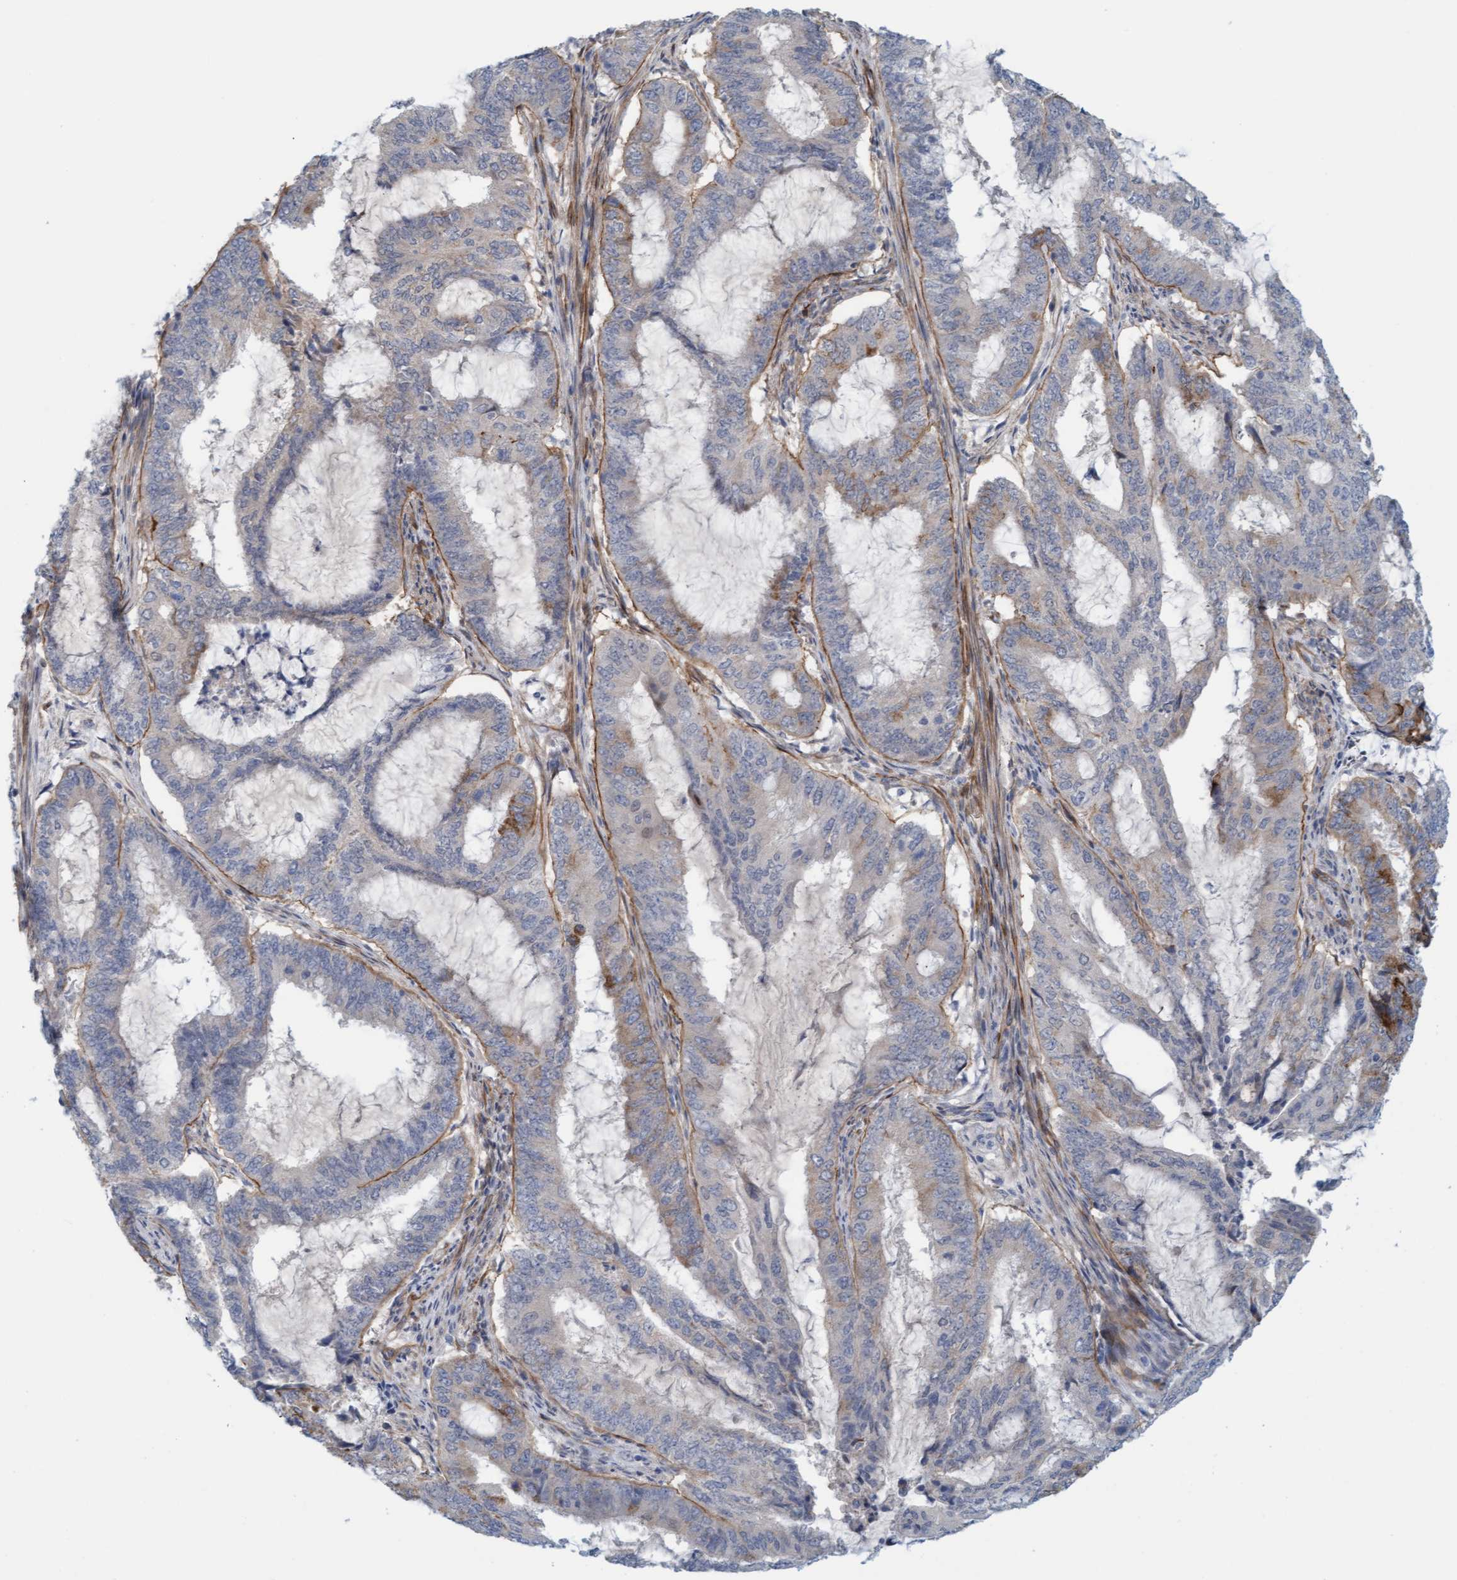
{"staining": {"intensity": "moderate", "quantity": "<25%", "location": "cytoplasmic/membranous"}, "tissue": "endometrial cancer", "cell_type": "Tumor cells", "image_type": "cancer", "snomed": [{"axis": "morphology", "description": "Adenocarcinoma, NOS"}, {"axis": "topography", "description": "Endometrium"}], "caption": "Human endometrial adenocarcinoma stained with a protein marker shows moderate staining in tumor cells.", "gene": "TSTD2", "patient": {"sex": "female", "age": 51}}